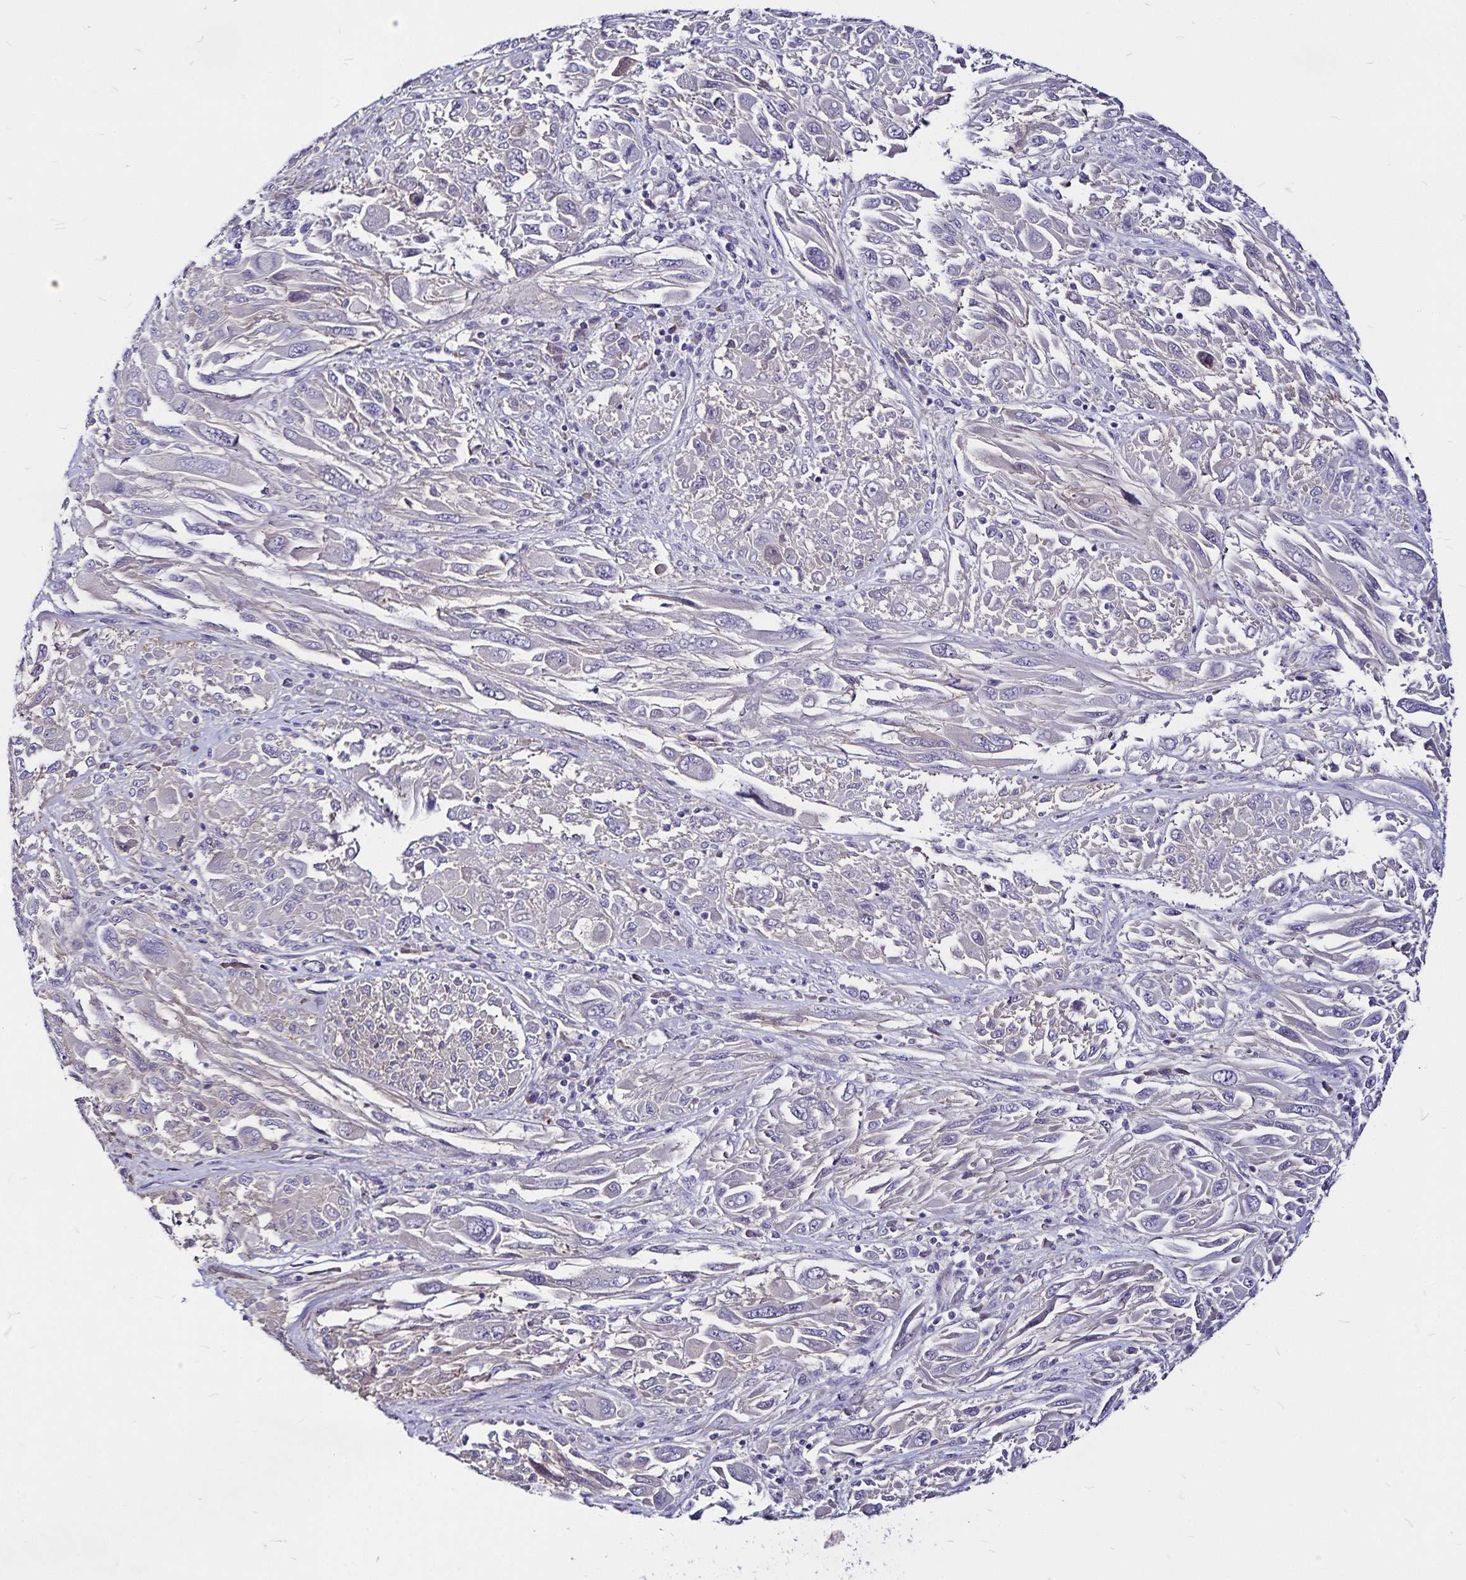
{"staining": {"intensity": "negative", "quantity": "none", "location": "none"}, "tissue": "melanoma", "cell_type": "Tumor cells", "image_type": "cancer", "snomed": [{"axis": "morphology", "description": "Malignant melanoma, NOS"}, {"axis": "topography", "description": "Skin"}], "caption": "IHC of melanoma displays no positivity in tumor cells.", "gene": "GNG12", "patient": {"sex": "female", "age": 91}}